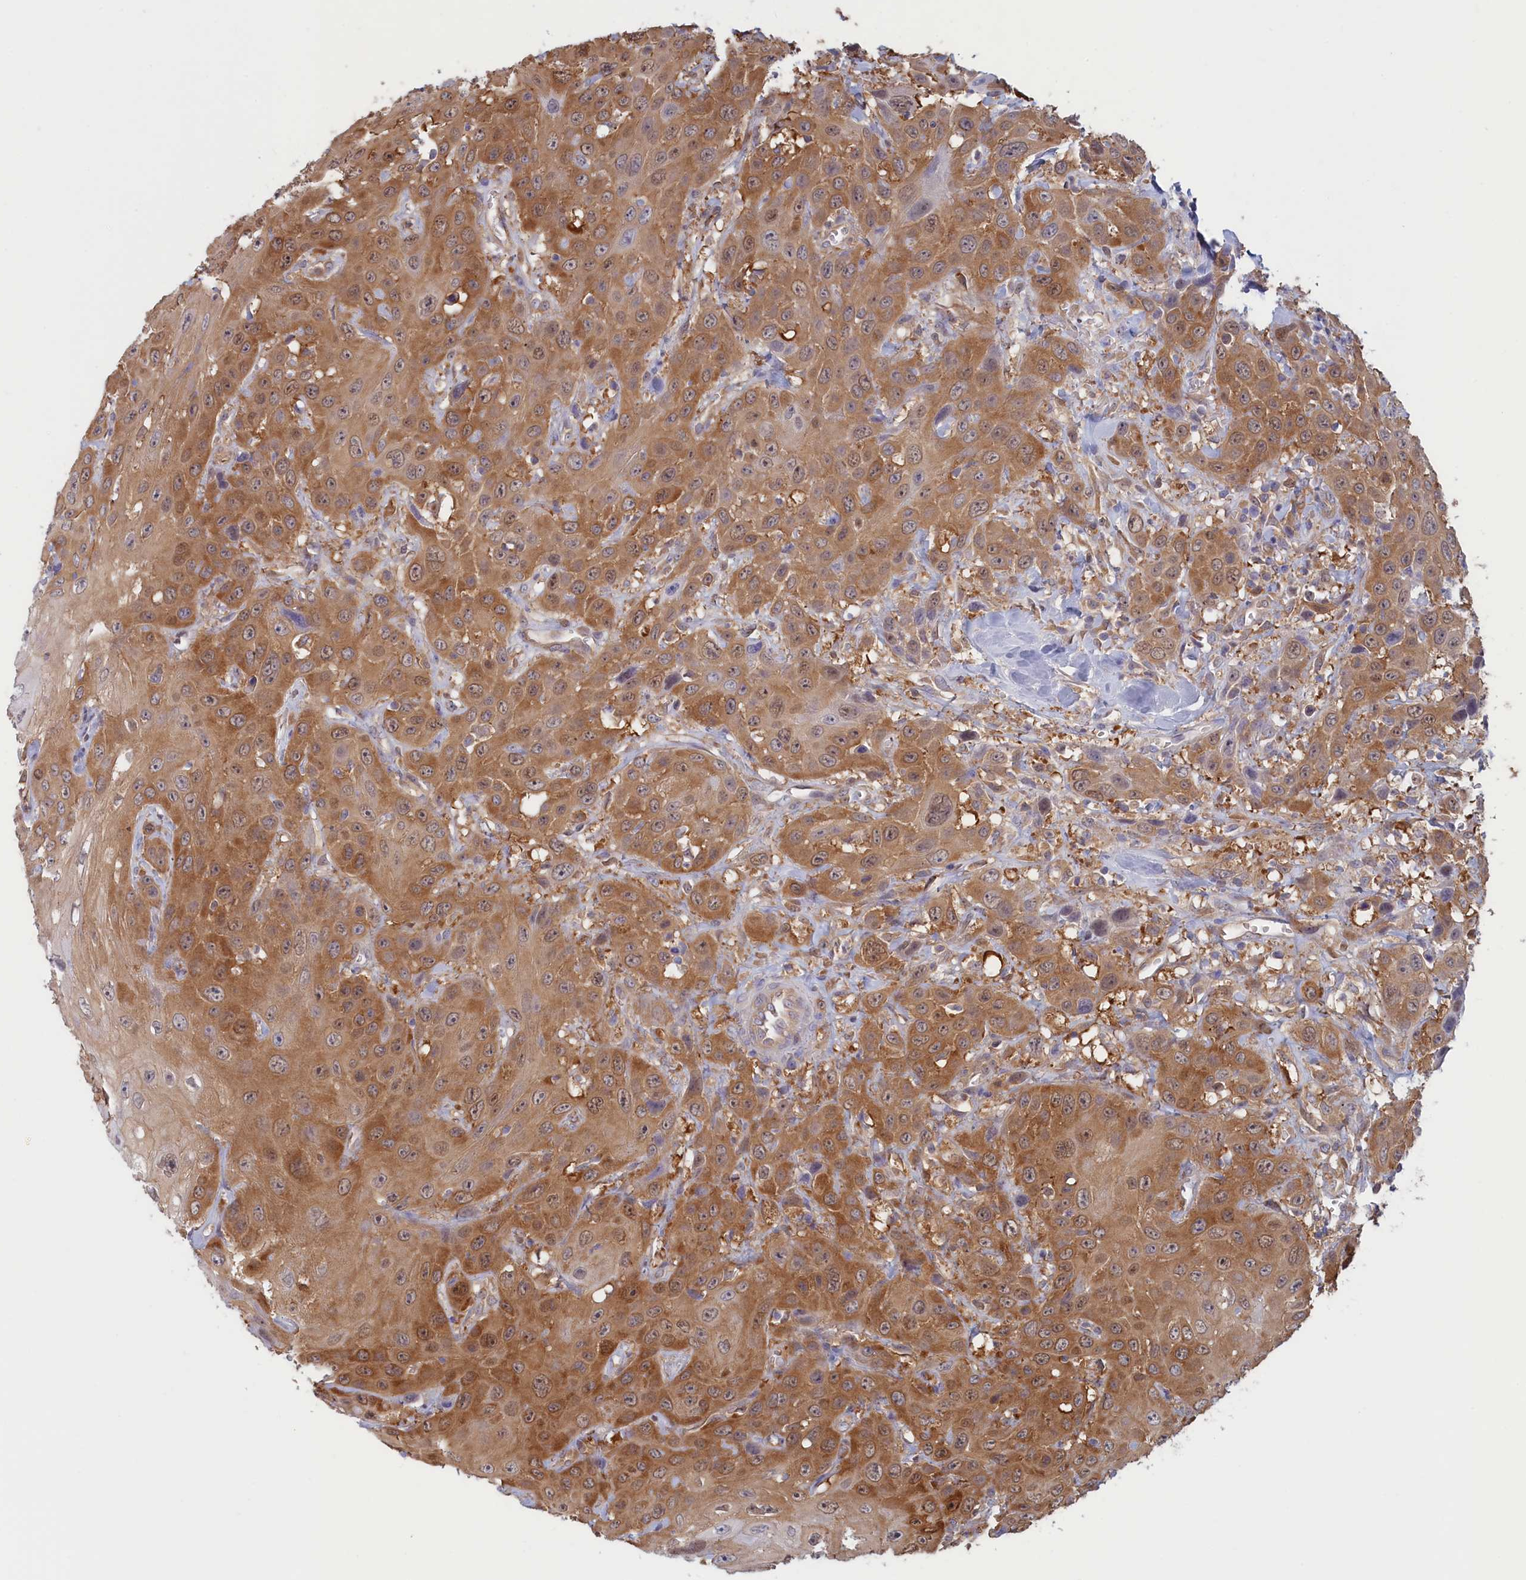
{"staining": {"intensity": "moderate", "quantity": ">75%", "location": "cytoplasmic/membranous"}, "tissue": "head and neck cancer", "cell_type": "Tumor cells", "image_type": "cancer", "snomed": [{"axis": "morphology", "description": "Squamous cell carcinoma, NOS"}, {"axis": "topography", "description": "Head-Neck"}], "caption": "A photomicrograph of head and neck cancer stained for a protein shows moderate cytoplasmic/membranous brown staining in tumor cells. The staining was performed using DAB (3,3'-diaminobenzidine) to visualize the protein expression in brown, while the nuclei were stained in blue with hematoxylin (Magnification: 20x).", "gene": "SYNDIG1L", "patient": {"sex": "male", "age": 81}}